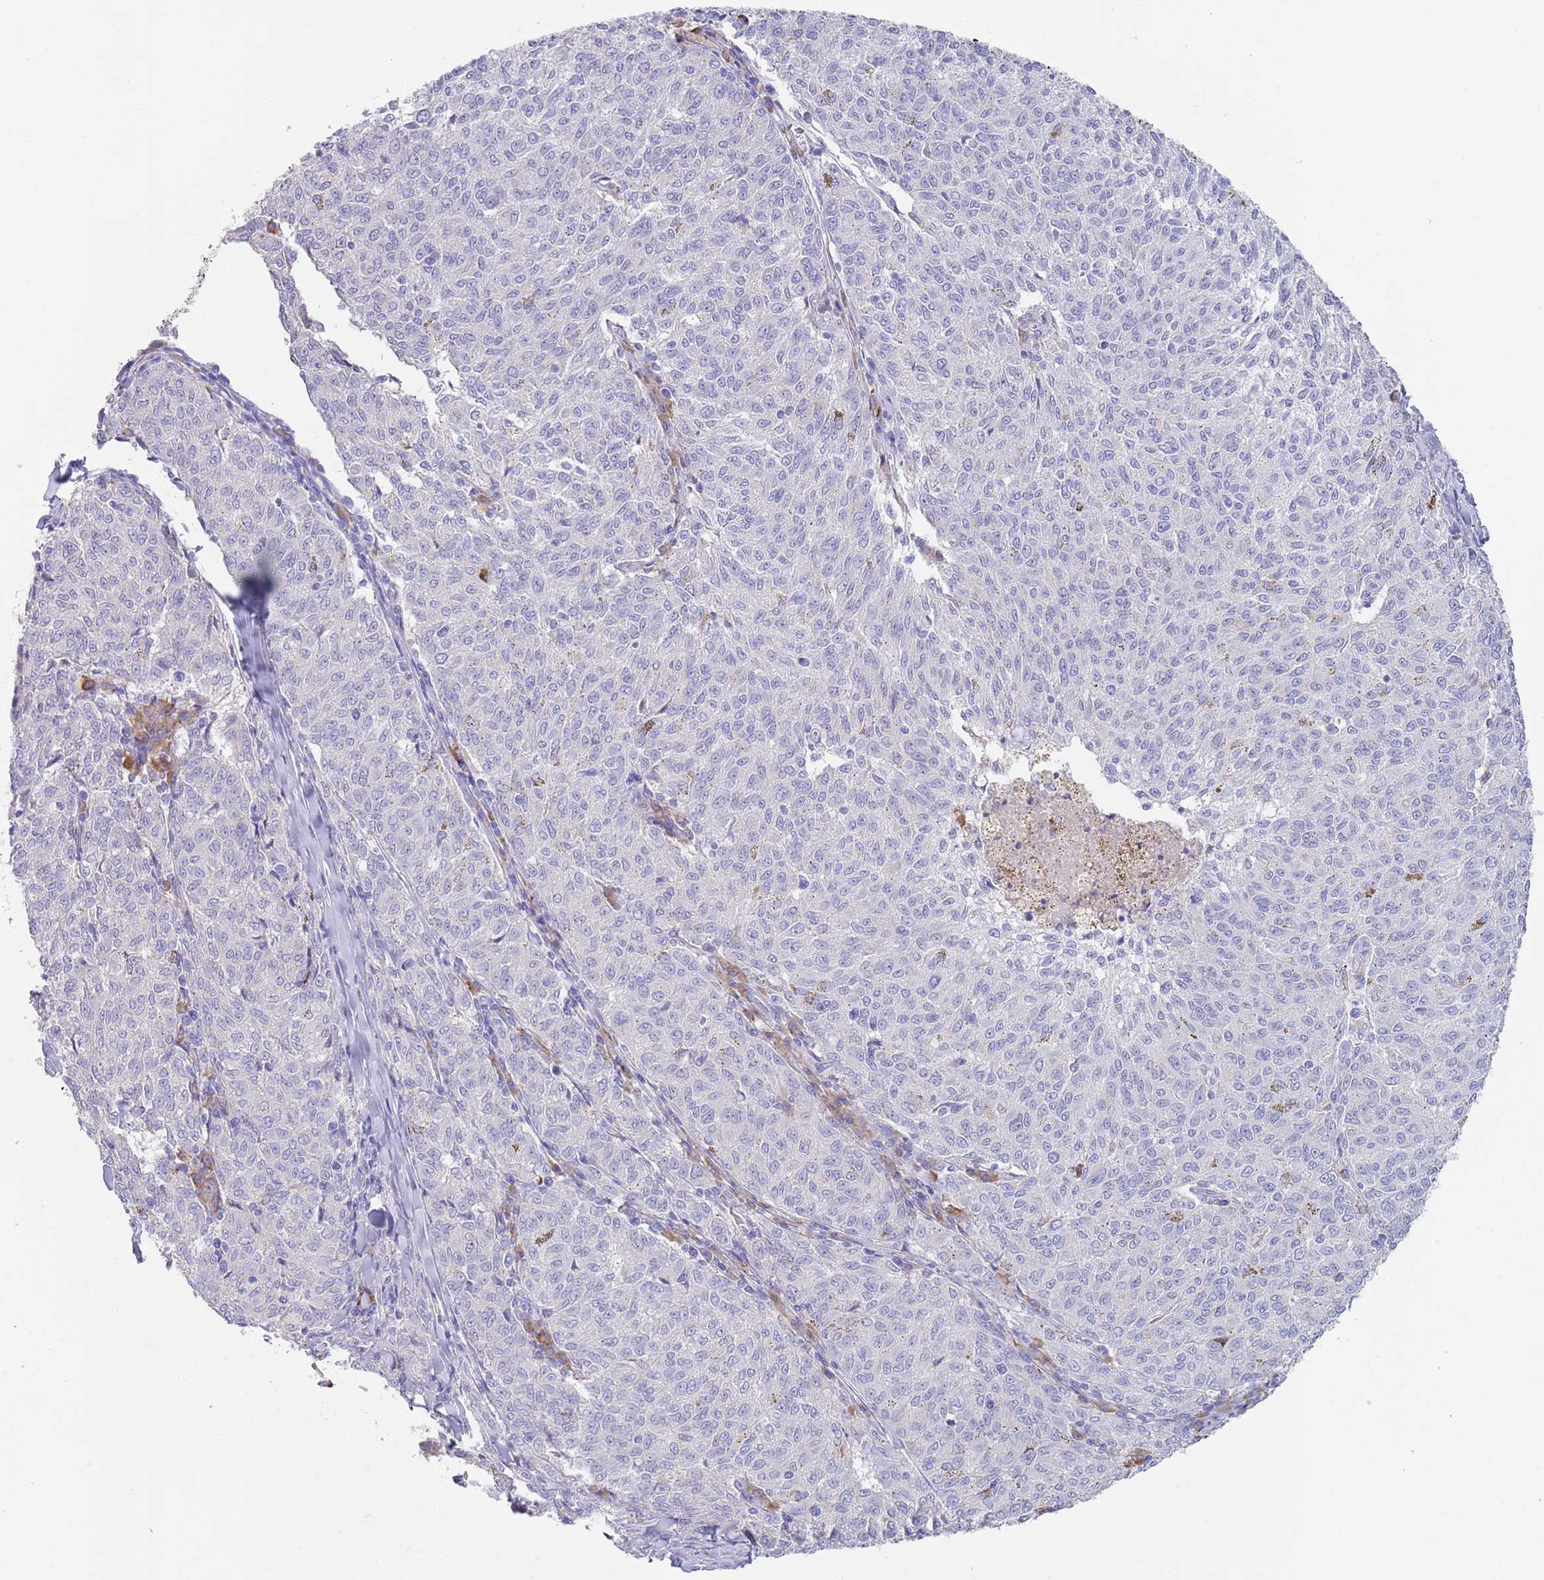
{"staining": {"intensity": "negative", "quantity": "none", "location": "none"}, "tissue": "melanoma", "cell_type": "Tumor cells", "image_type": "cancer", "snomed": [{"axis": "morphology", "description": "Malignant melanoma, NOS"}, {"axis": "topography", "description": "Skin"}], "caption": "DAB (3,3'-diaminobenzidine) immunohistochemical staining of human melanoma displays no significant positivity in tumor cells. (DAB (3,3'-diaminobenzidine) immunohistochemistry, high magnification).", "gene": "CCDC149", "patient": {"sex": "female", "age": 72}}